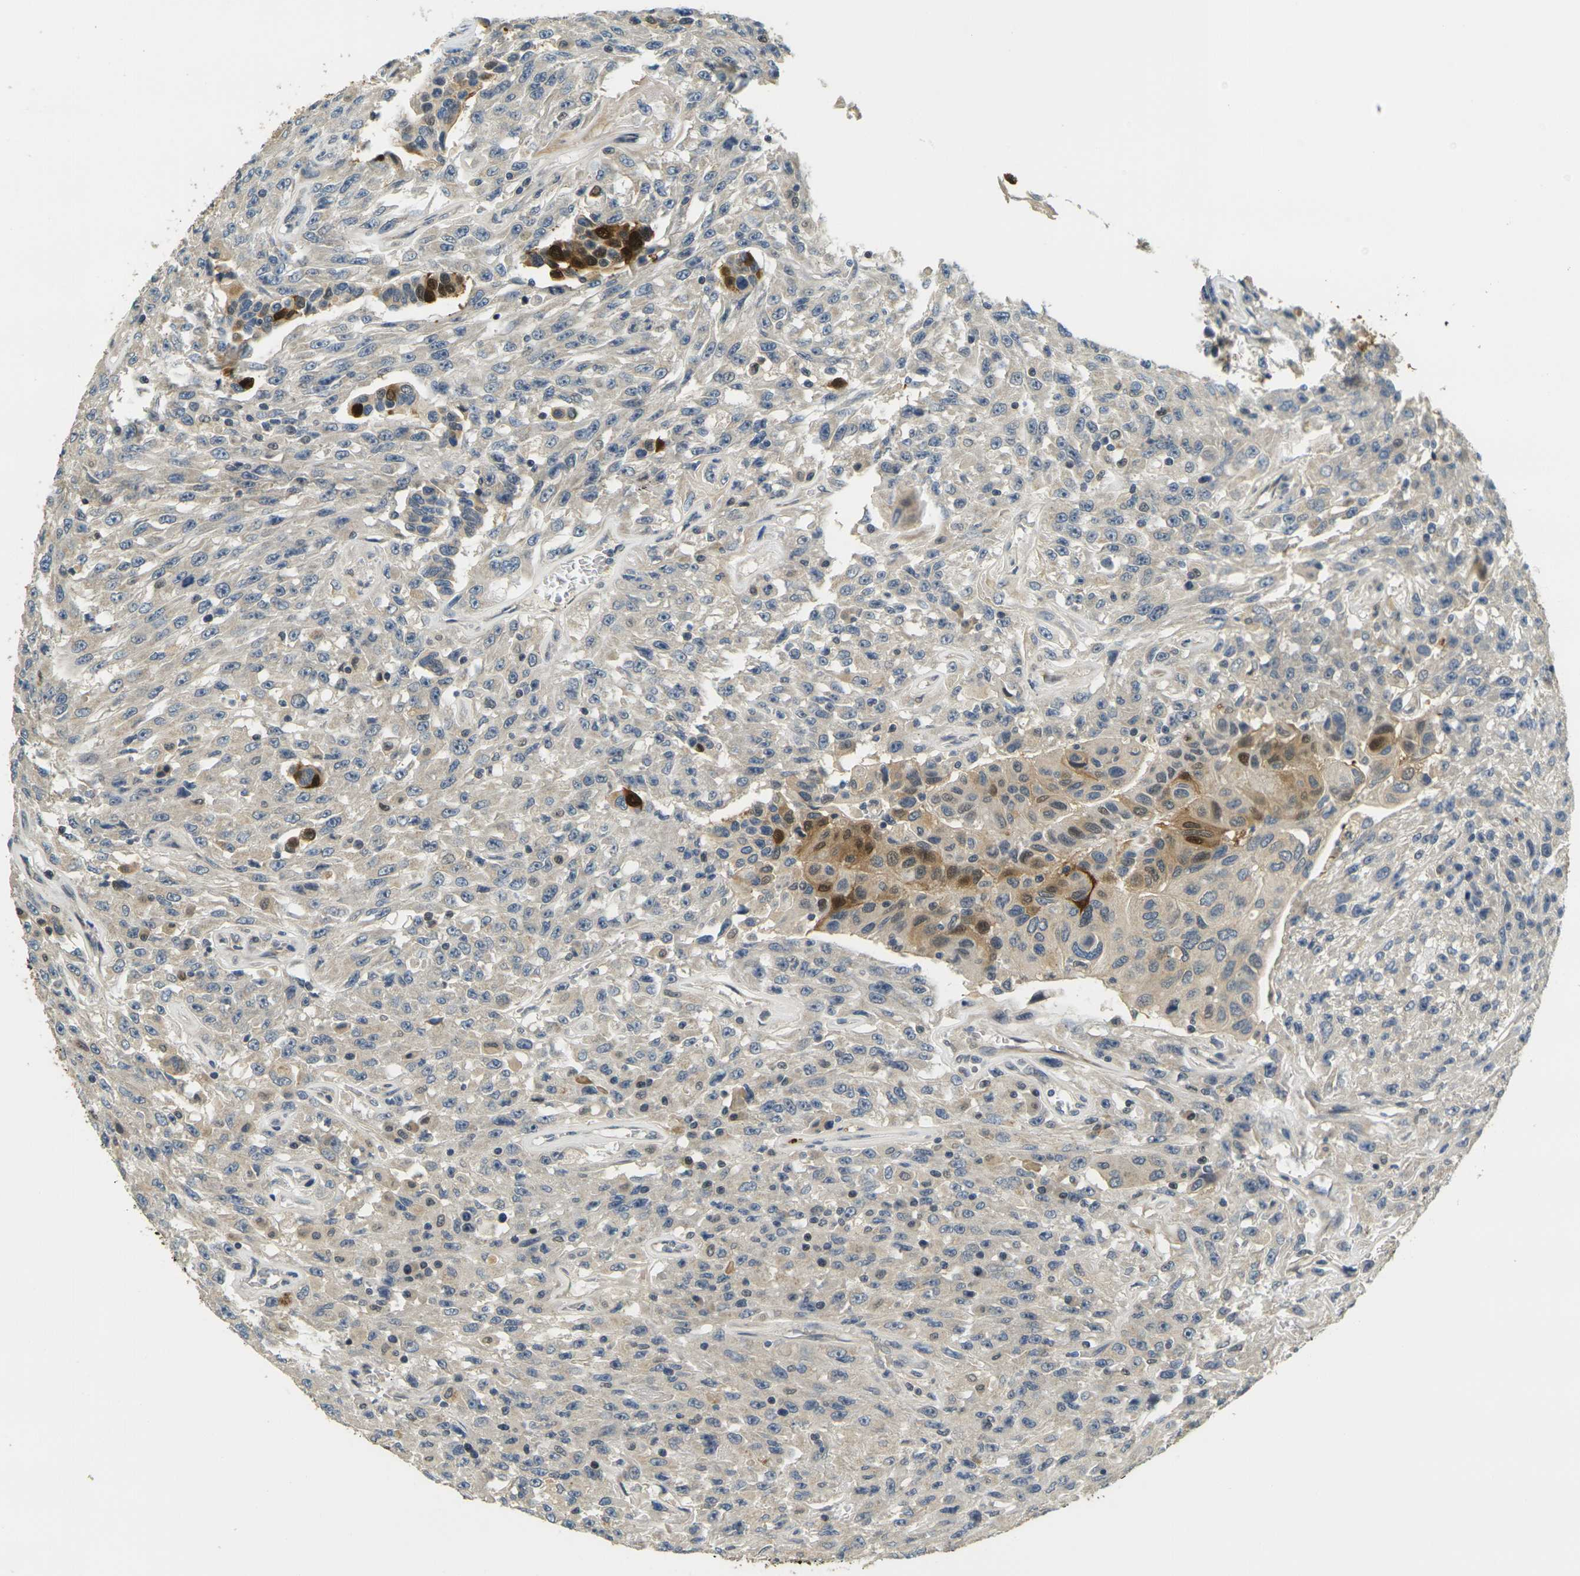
{"staining": {"intensity": "moderate", "quantity": "<25%", "location": "cytoplasmic/membranous,nuclear"}, "tissue": "urothelial cancer", "cell_type": "Tumor cells", "image_type": "cancer", "snomed": [{"axis": "morphology", "description": "Urothelial carcinoma, High grade"}, {"axis": "topography", "description": "Urinary bladder"}], "caption": "An immunohistochemistry image of tumor tissue is shown. Protein staining in brown highlights moderate cytoplasmic/membranous and nuclear positivity in high-grade urothelial carcinoma within tumor cells.", "gene": "KLHL8", "patient": {"sex": "male", "age": 66}}